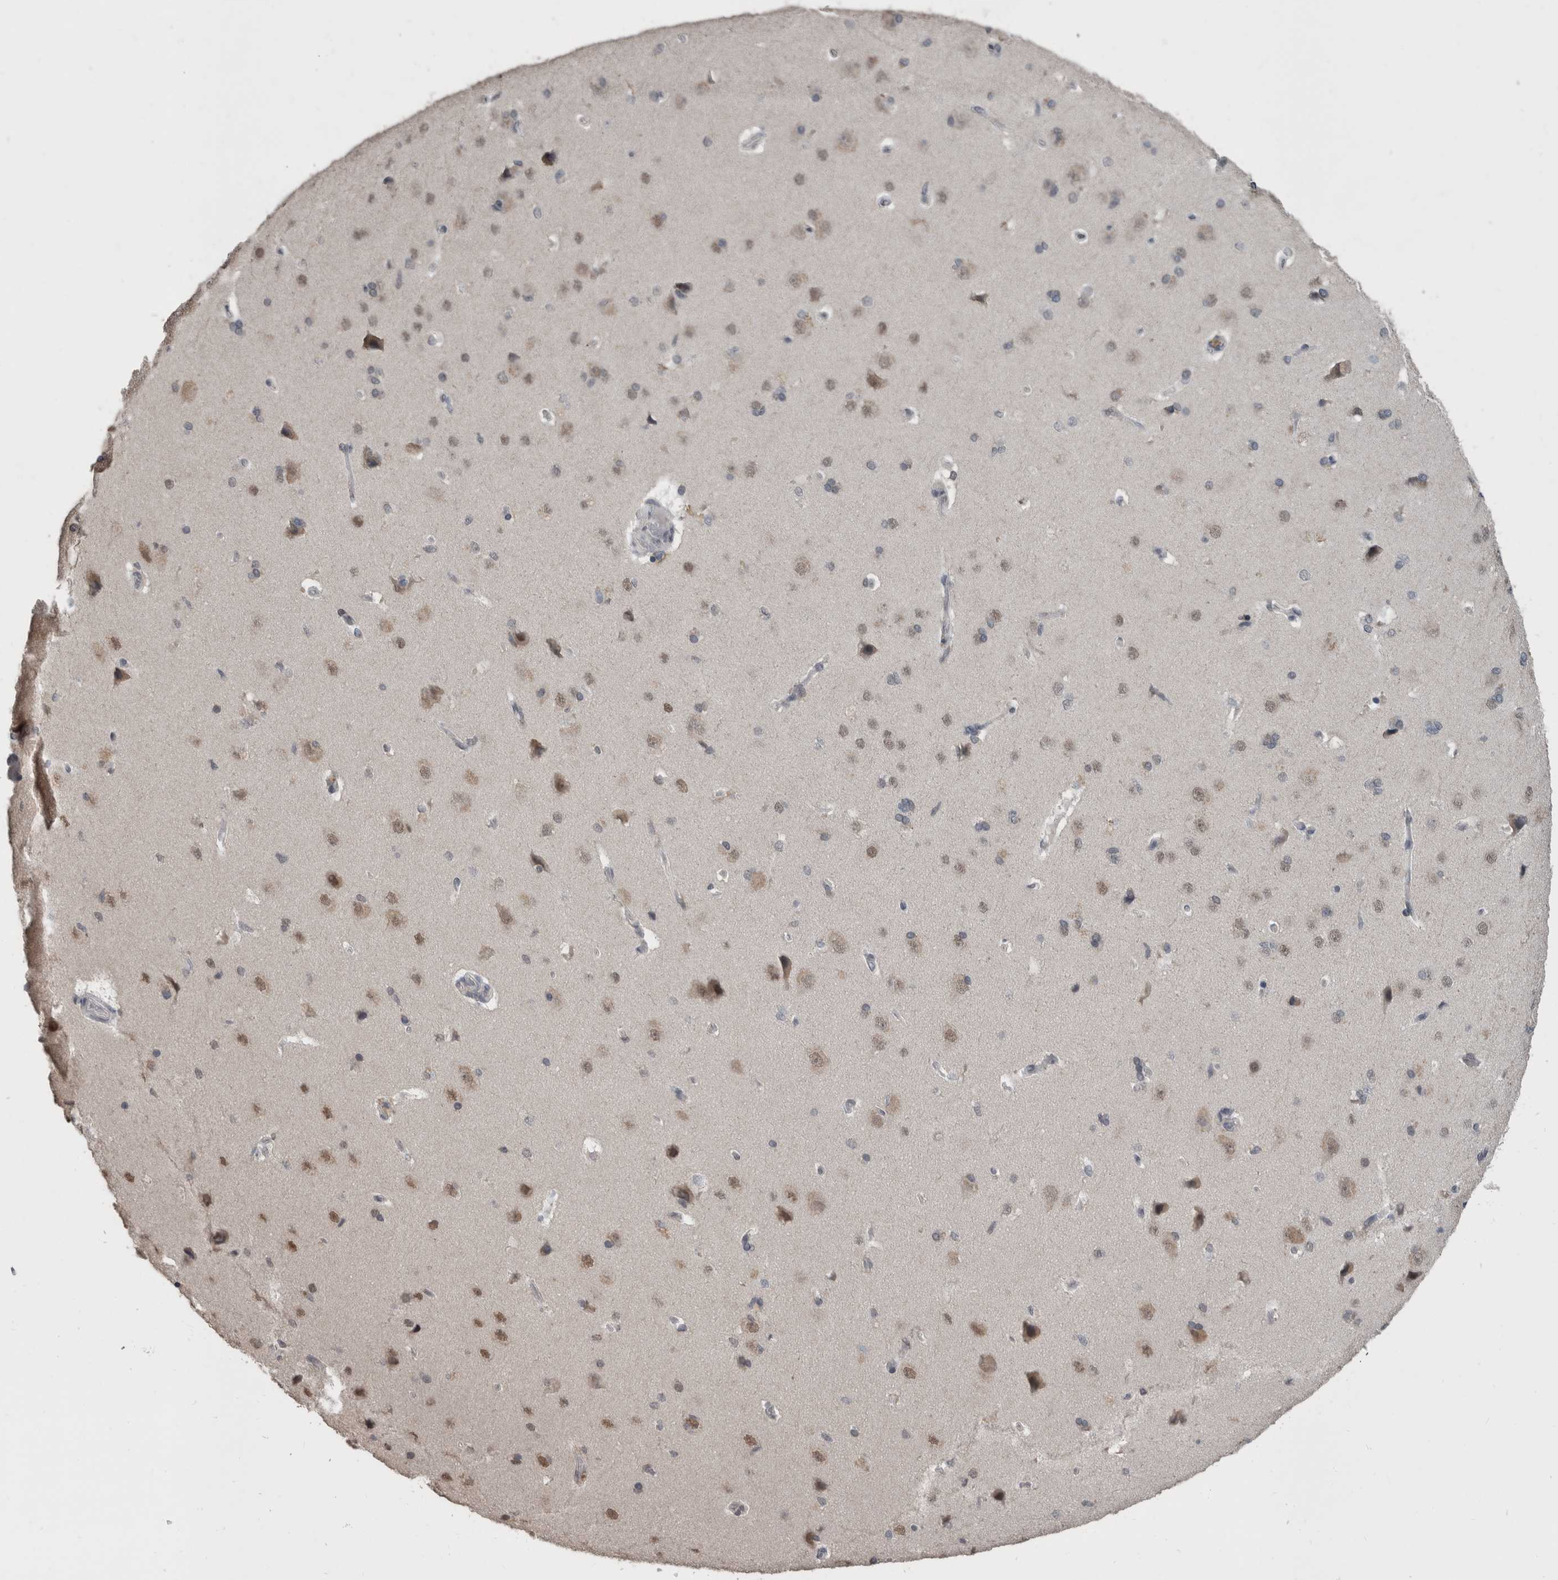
{"staining": {"intensity": "negative", "quantity": "none", "location": "none"}, "tissue": "cerebral cortex", "cell_type": "Endothelial cells", "image_type": "normal", "snomed": [{"axis": "morphology", "description": "Normal tissue, NOS"}, {"axis": "topography", "description": "Cerebral cortex"}], "caption": "High magnification brightfield microscopy of normal cerebral cortex stained with DAB (3,3'-diaminobenzidine) (brown) and counterstained with hematoxylin (blue): endothelial cells show no significant staining.", "gene": "ZBTB21", "patient": {"sex": "male", "age": 62}}